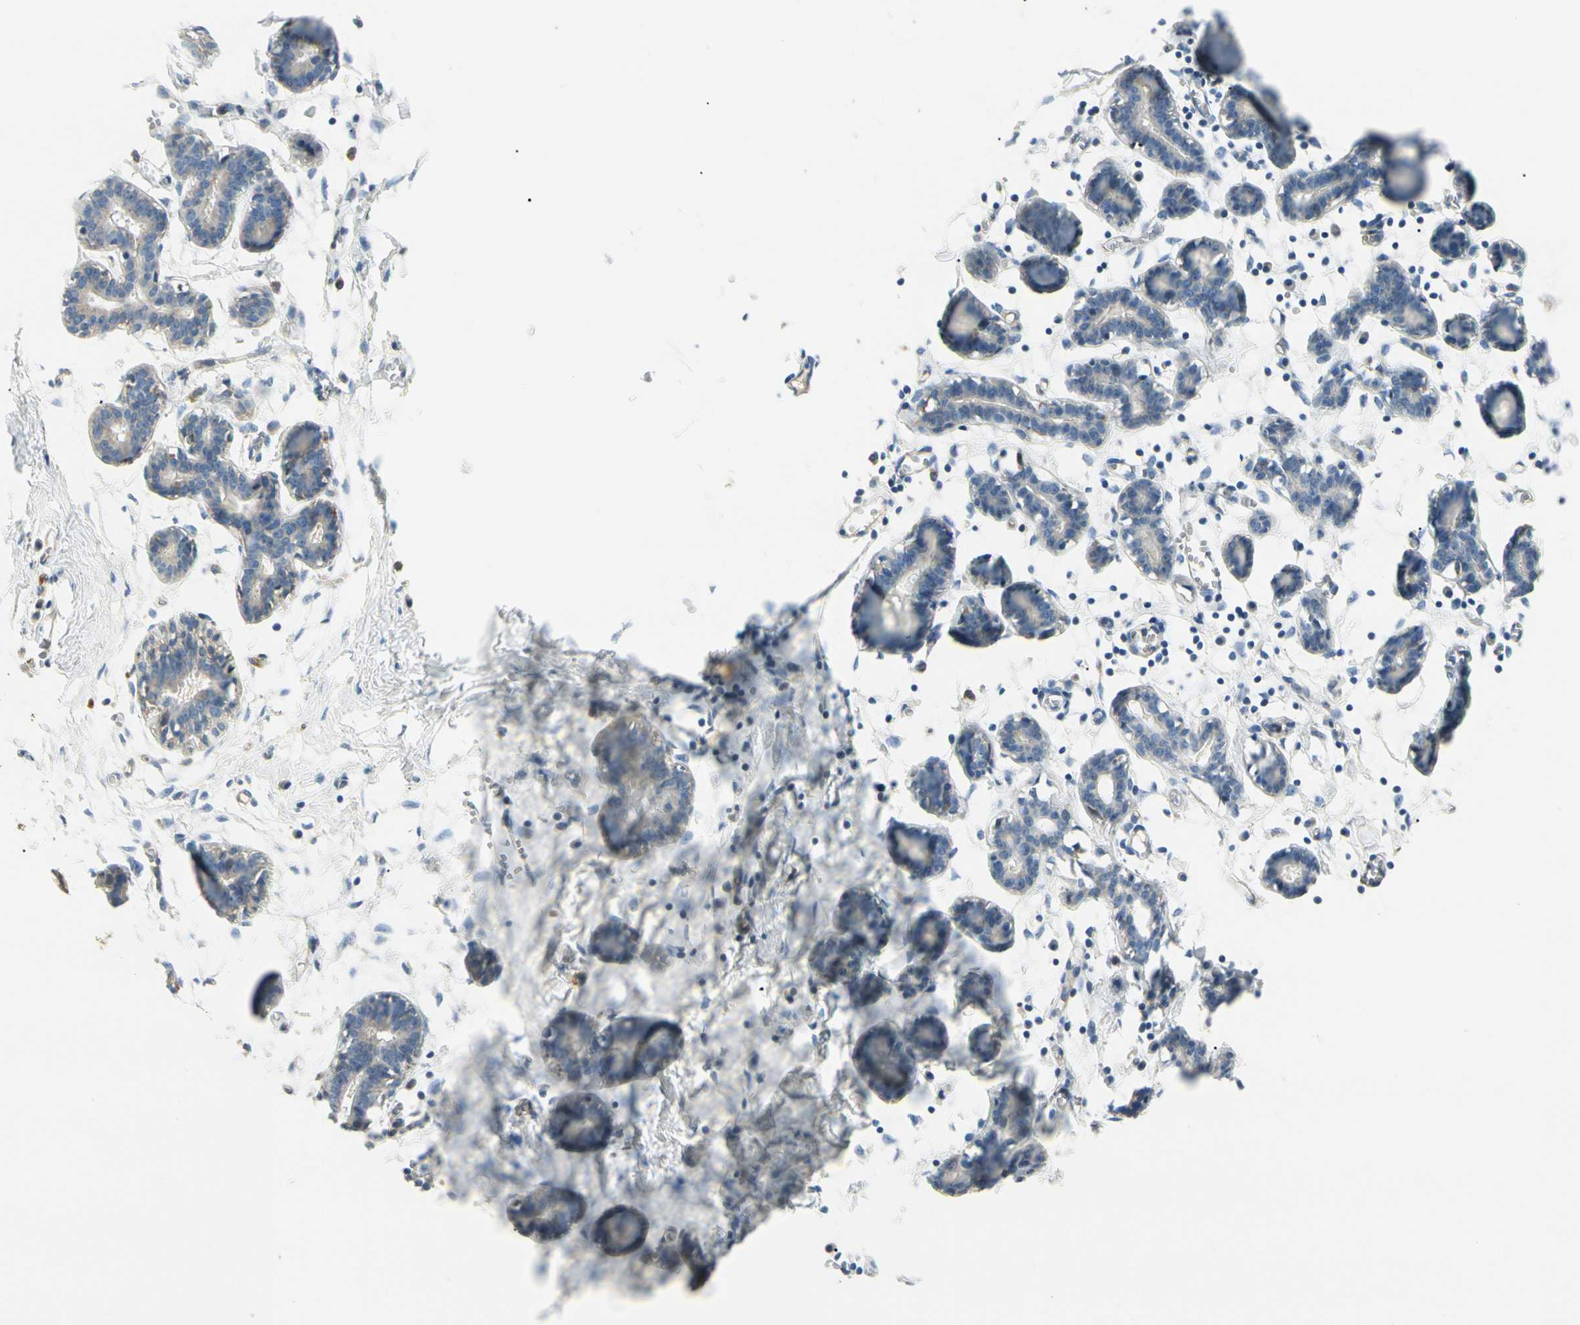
{"staining": {"intensity": "negative", "quantity": "none", "location": "none"}, "tissue": "breast", "cell_type": "Adipocytes", "image_type": "normal", "snomed": [{"axis": "morphology", "description": "Normal tissue, NOS"}, {"axis": "topography", "description": "Breast"}], "caption": "Immunohistochemistry (IHC) of normal breast reveals no staining in adipocytes.", "gene": "LPCAT2", "patient": {"sex": "female", "age": 27}}